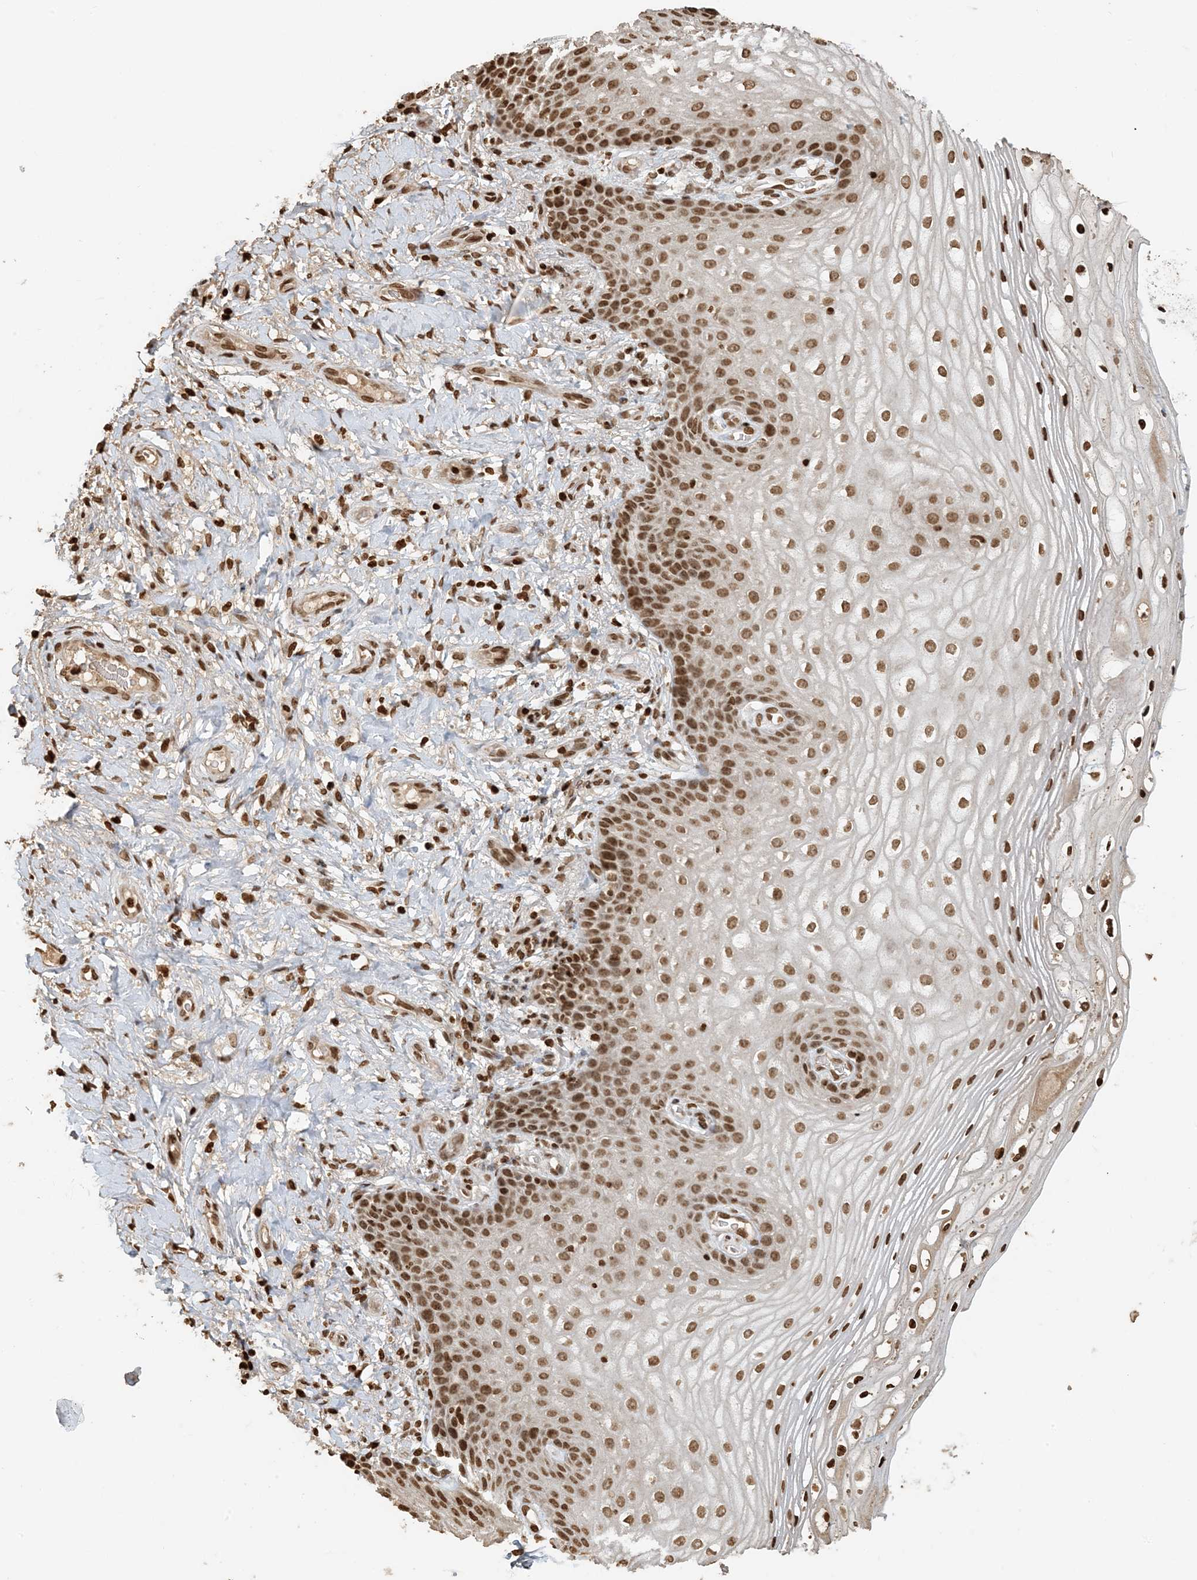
{"staining": {"intensity": "strong", "quantity": ">75%", "location": "nuclear"}, "tissue": "vagina", "cell_type": "Squamous epithelial cells", "image_type": "normal", "snomed": [{"axis": "morphology", "description": "Normal tissue, NOS"}, {"axis": "topography", "description": "Vagina"}], "caption": "Brown immunohistochemical staining in unremarkable vagina reveals strong nuclear expression in about >75% of squamous epithelial cells.", "gene": "H3", "patient": {"sex": "female", "age": 60}}